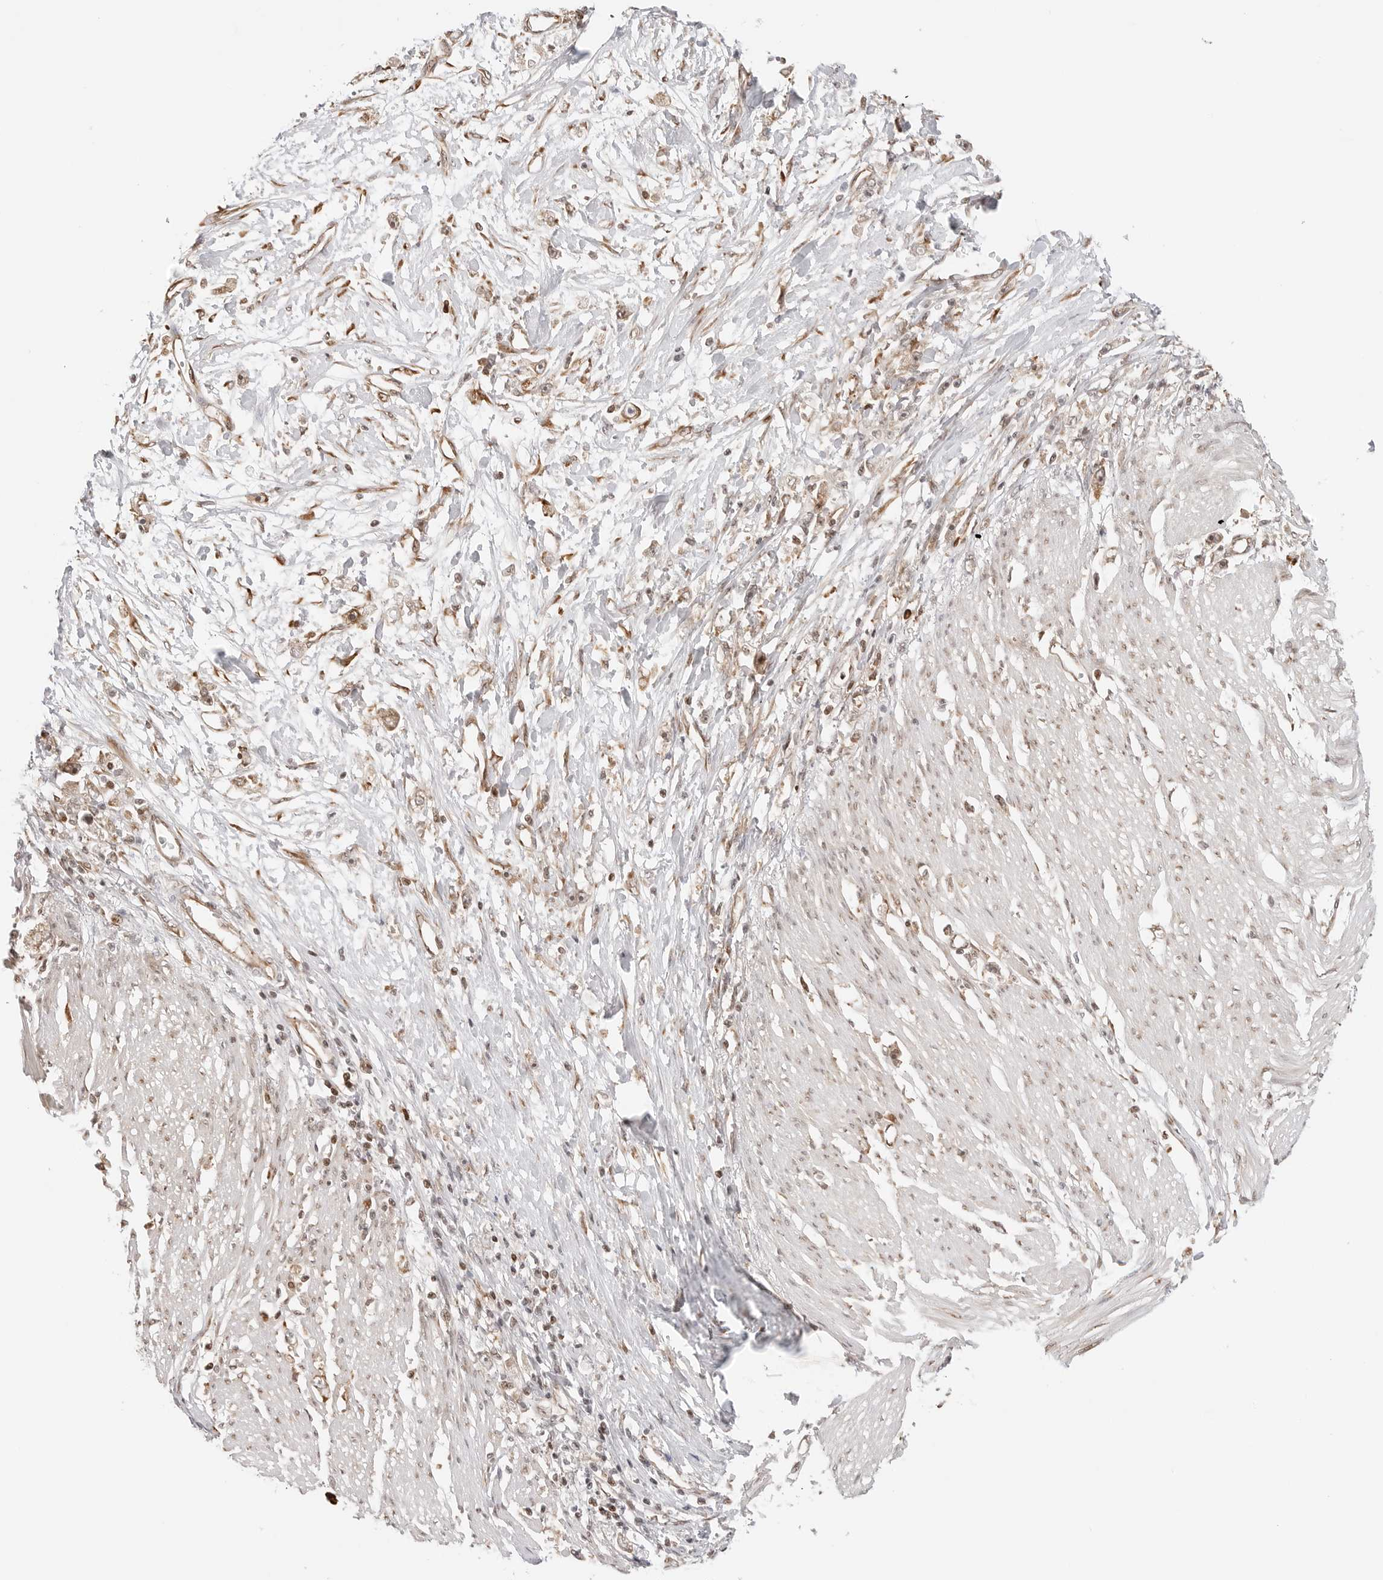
{"staining": {"intensity": "weak", "quantity": ">75%", "location": "cytoplasmic/membranous"}, "tissue": "stomach cancer", "cell_type": "Tumor cells", "image_type": "cancer", "snomed": [{"axis": "morphology", "description": "Adenocarcinoma, NOS"}, {"axis": "topography", "description": "Stomach"}], "caption": "A brown stain highlights weak cytoplasmic/membranous positivity of a protein in human stomach cancer tumor cells. (DAB IHC with brightfield microscopy, high magnification).", "gene": "FKBP14", "patient": {"sex": "female", "age": 59}}